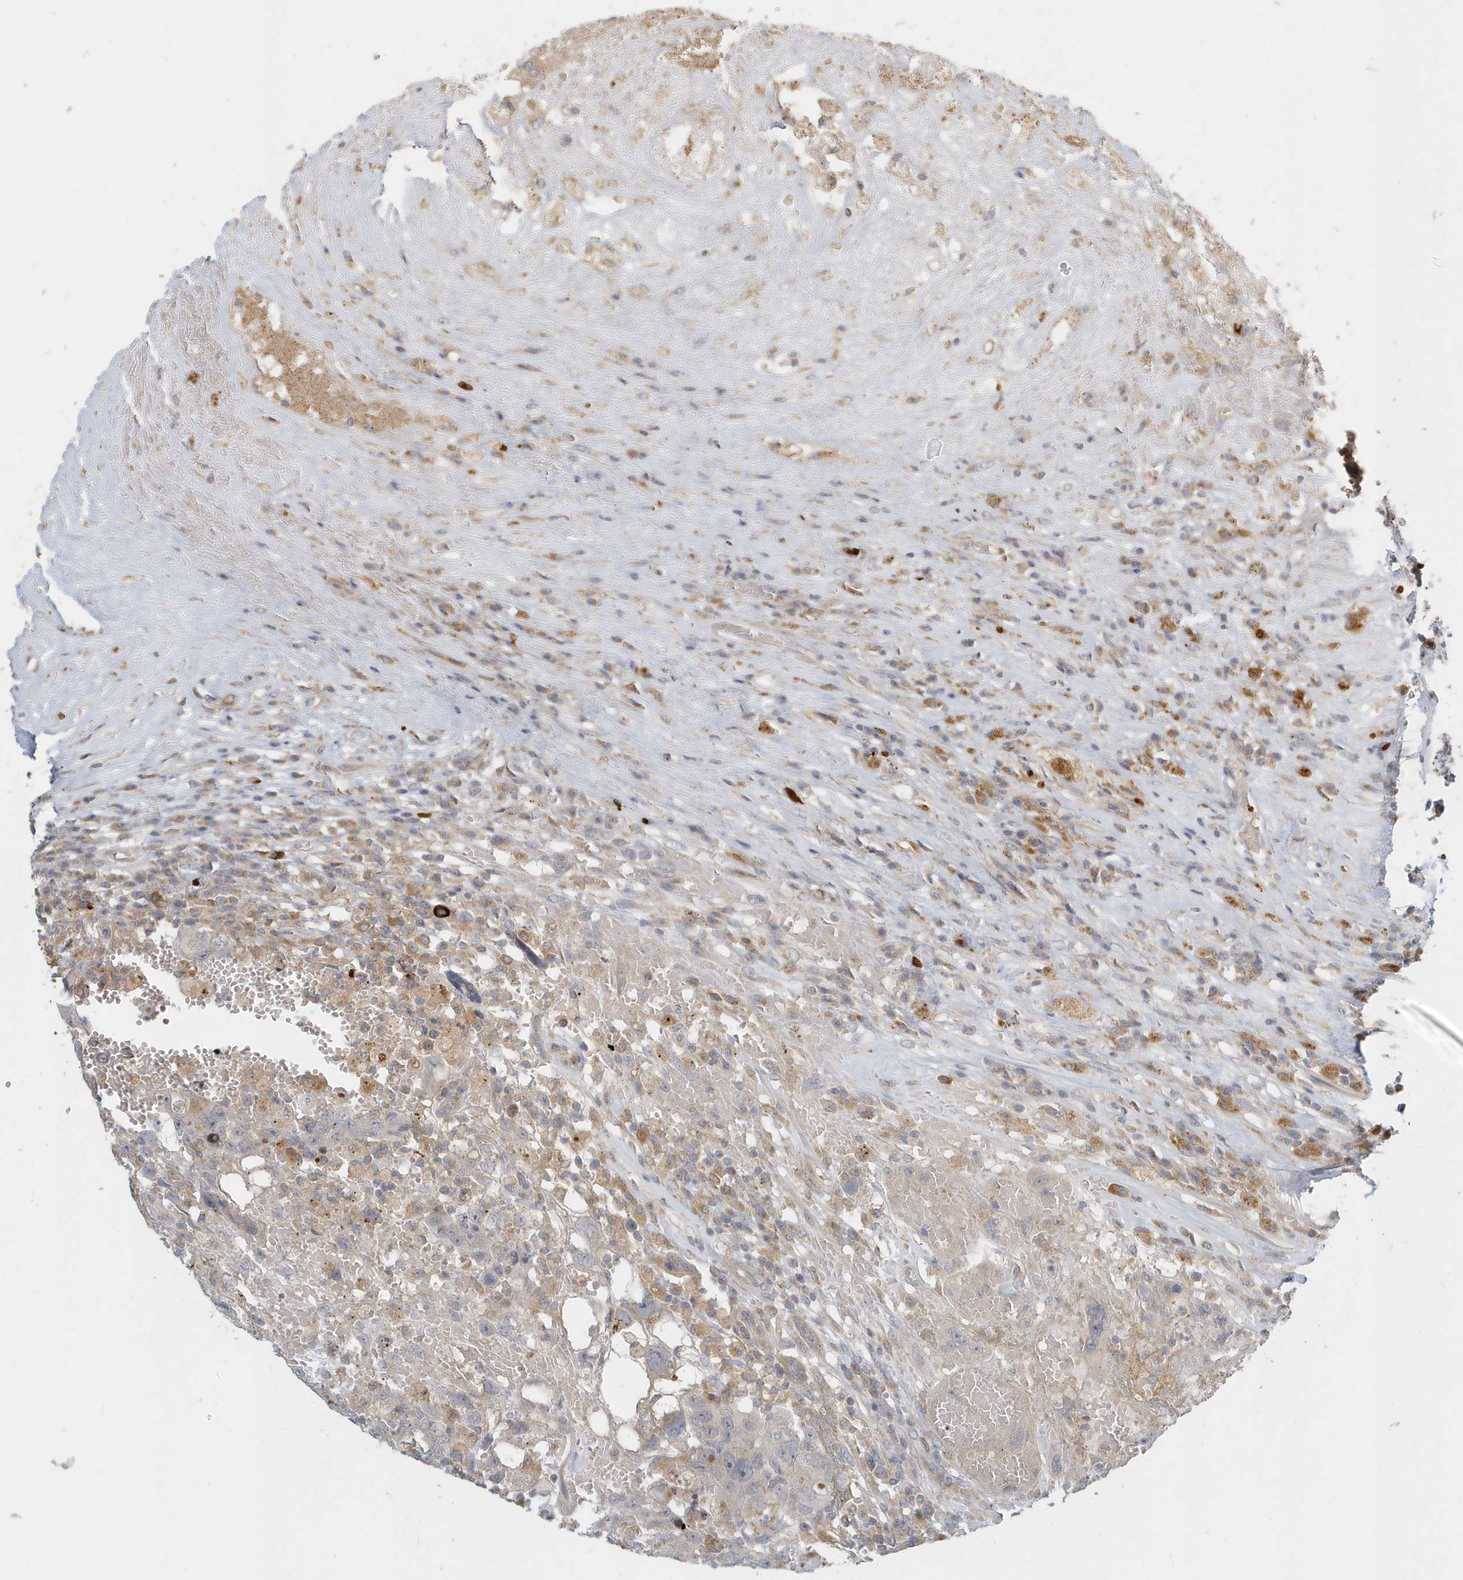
{"staining": {"intensity": "negative", "quantity": "none", "location": "none"}, "tissue": "testis cancer", "cell_type": "Tumor cells", "image_type": "cancer", "snomed": [{"axis": "morphology", "description": "Carcinoma, Embryonal, NOS"}, {"axis": "topography", "description": "Testis"}], "caption": "Tumor cells are negative for brown protein staining in testis cancer.", "gene": "NAPB", "patient": {"sex": "male", "age": 26}}